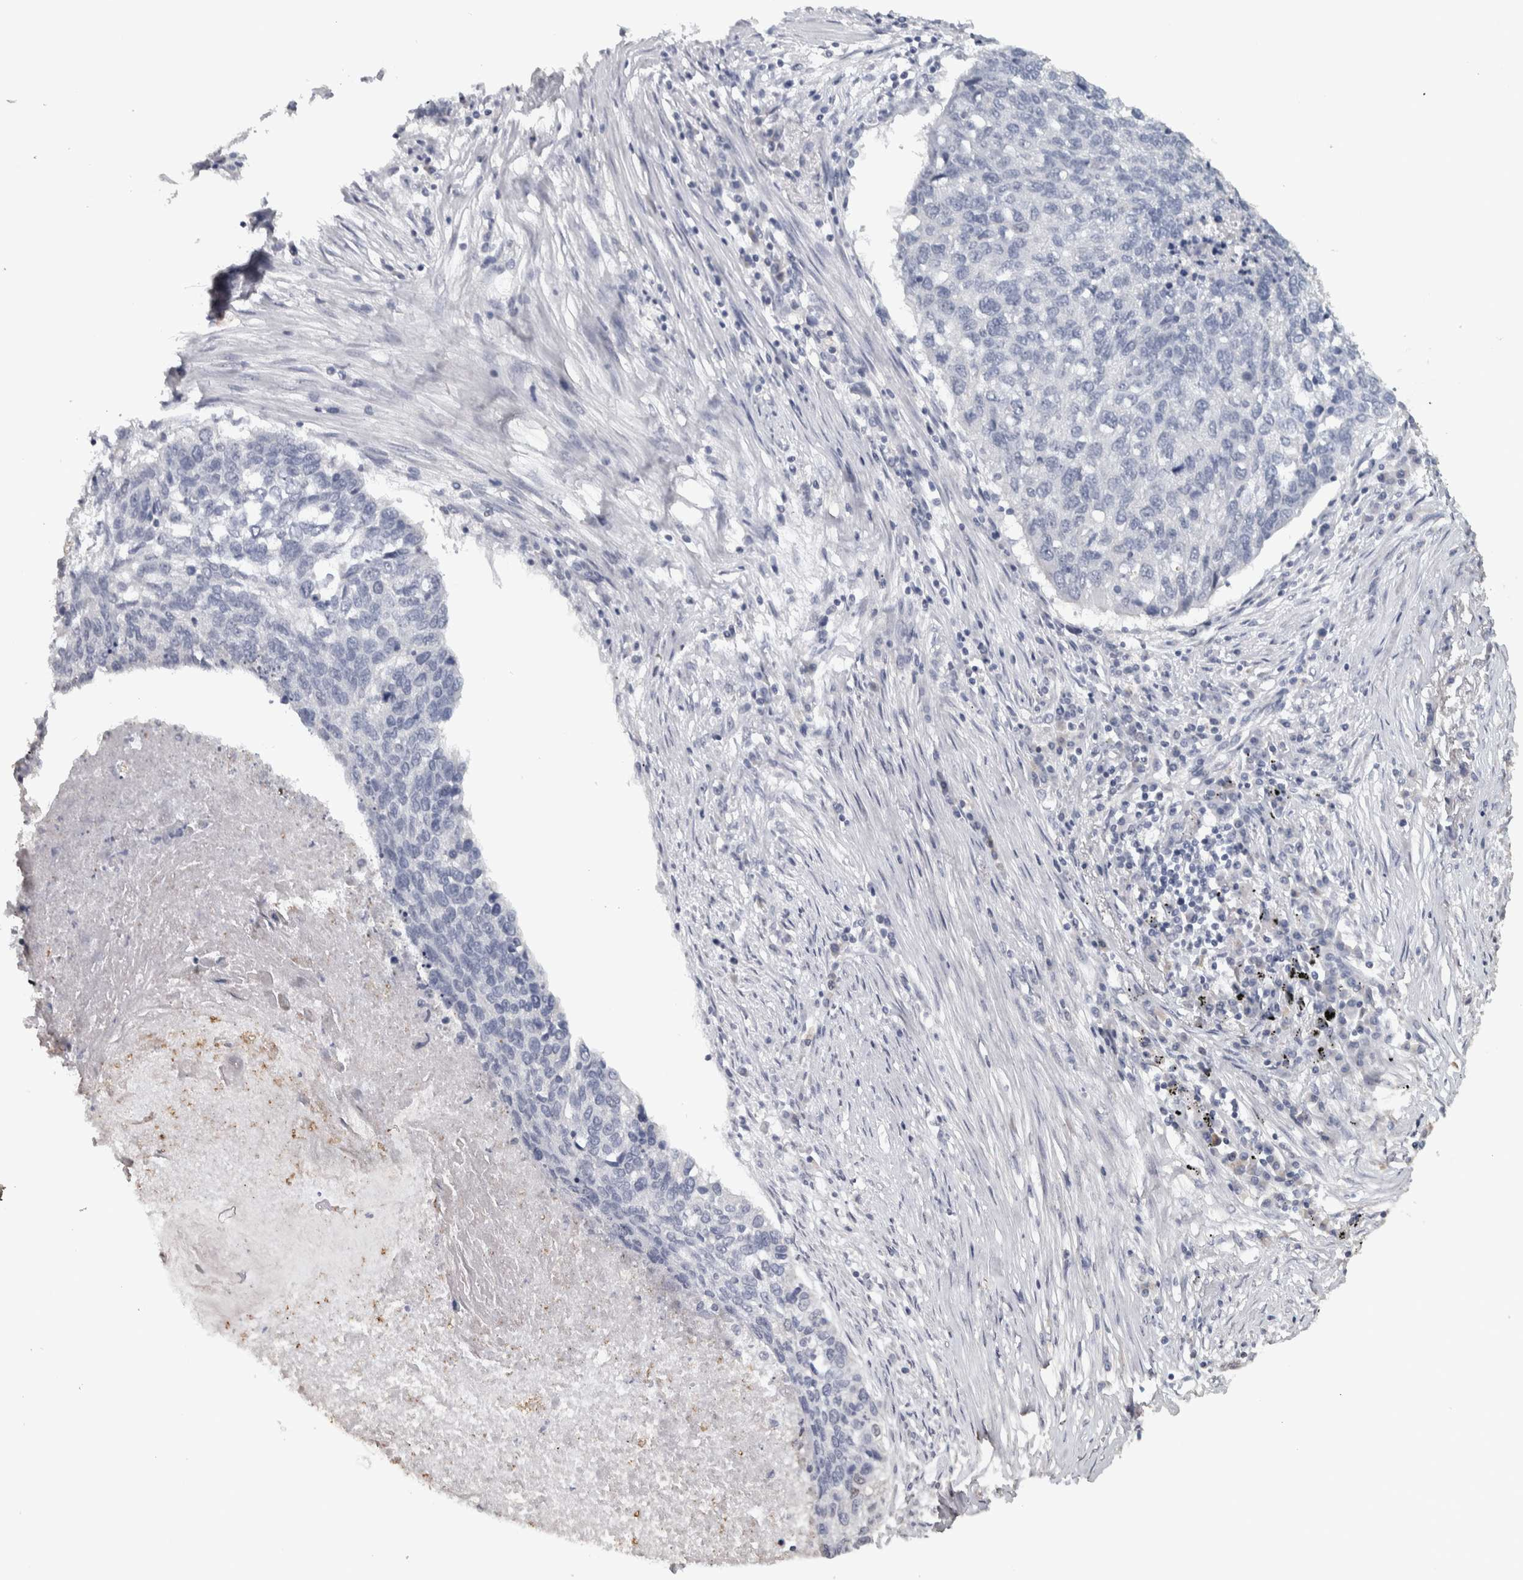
{"staining": {"intensity": "negative", "quantity": "none", "location": "none"}, "tissue": "lung cancer", "cell_type": "Tumor cells", "image_type": "cancer", "snomed": [{"axis": "morphology", "description": "Squamous cell carcinoma, NOS"}, {"axis": "topography", "description": "Lung"}], "caption": "A micrograph of human lung cancer (squamous cell carcinoma) is negative for staining in tumor cells.", "gene": "NECAB1", "patient": {"sex": "female", "age": 63}}